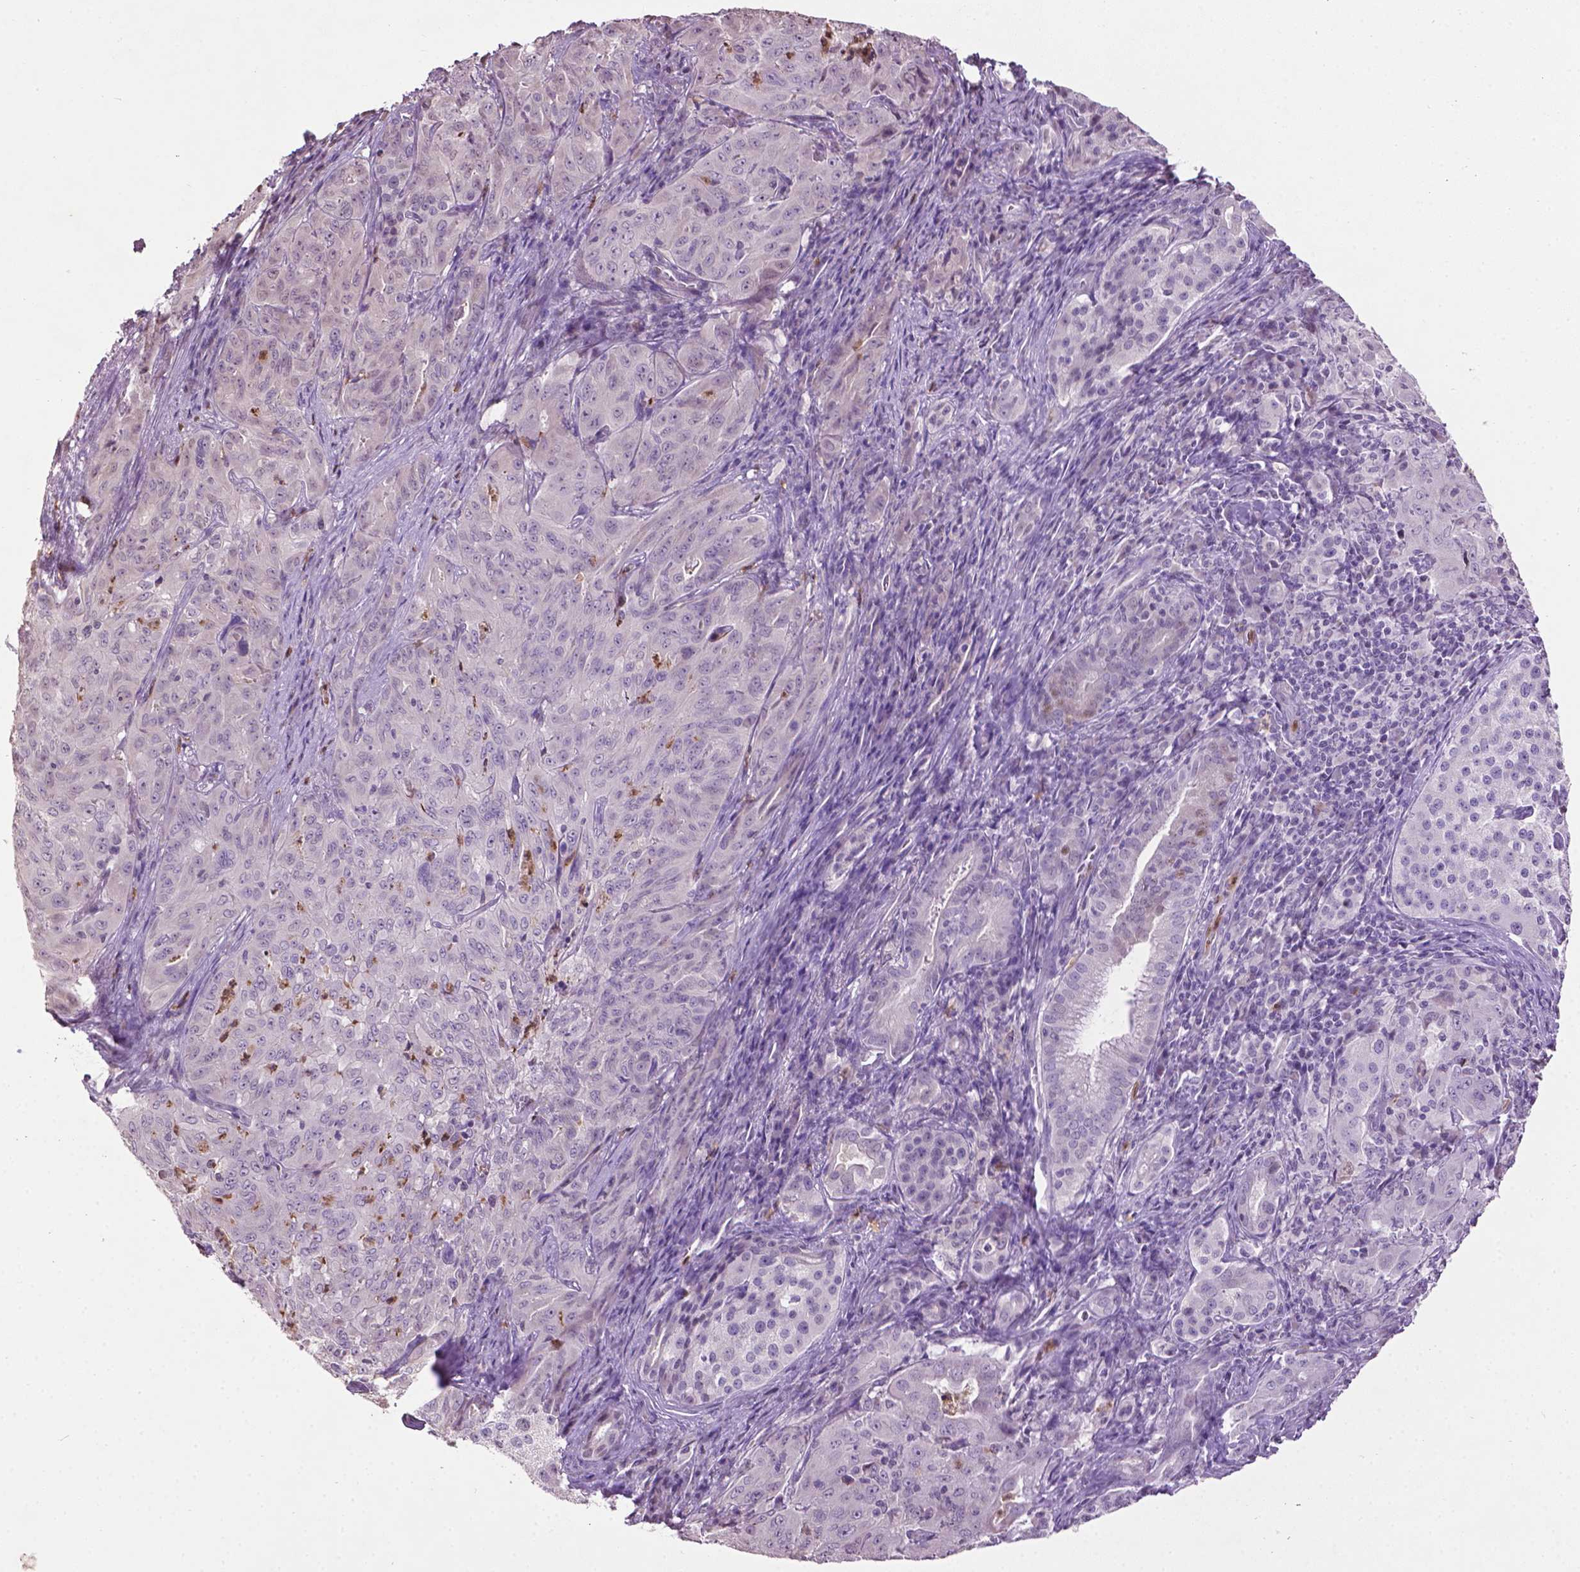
{"staining": {"intensity": "negative", "quantity": "none", "location": "none"}, "tissue": "pancreatic cancer", "cell_type": "Tumor cells", "image_type": "cancer", "snomed": [{"axis": "morphology", "description": "Adenocarcinoma, NOS"}, {"axis": "topography", "description": "Pancreas"}], "caption": "Immunohistochemical staining of pancreatic cancer (adenocarcinoma) exhibits no significant staining in tumor cells.", "gene": "NTNG2", "patient": {"sex": "male", "age": 63}}